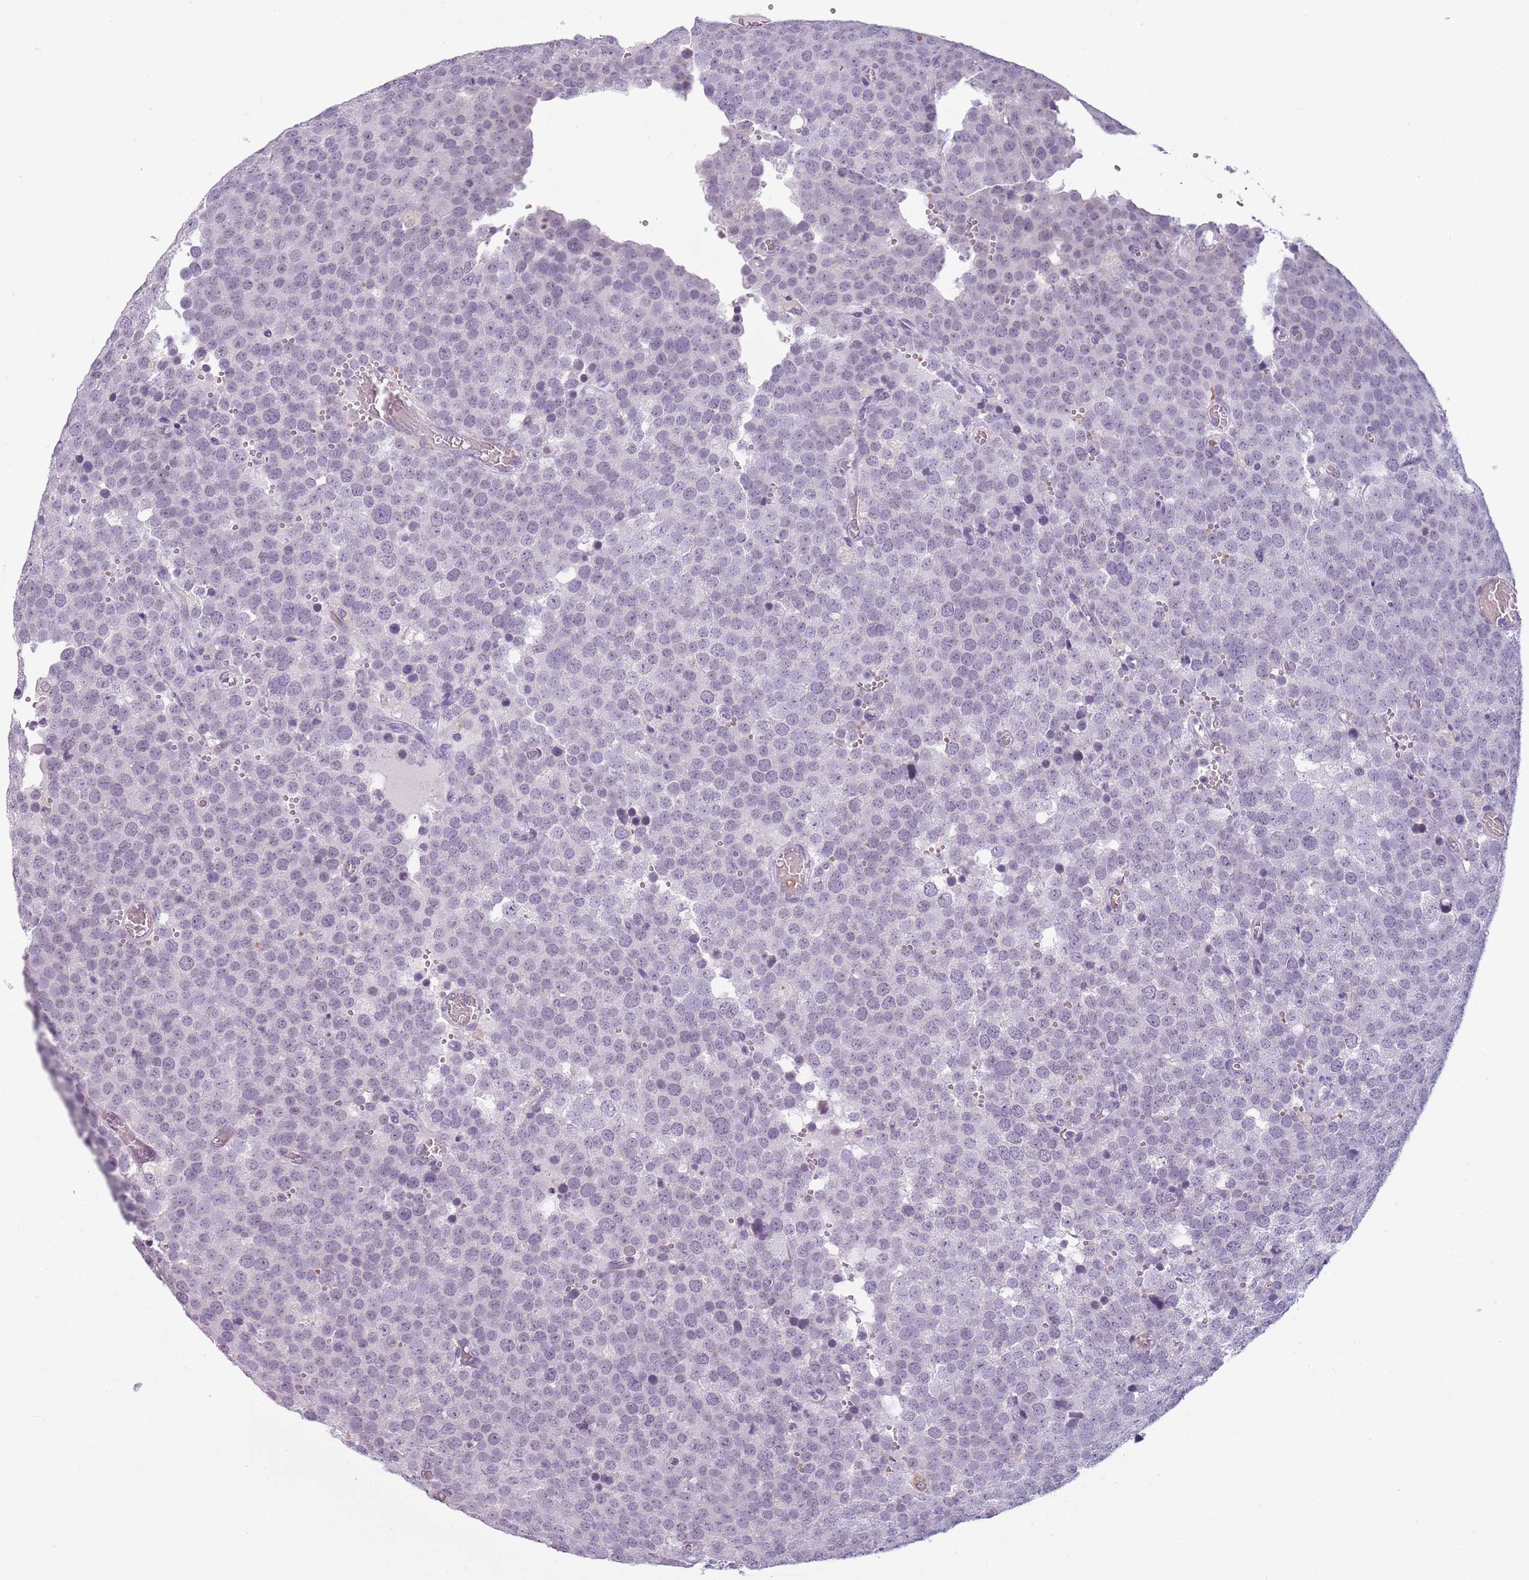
{"staining": {"intensity": "negative", "quantity": "none", "location": "none"}, "tissue": "testis cancer", "cell_type": "Tumor cells", "image_type": "cancer", "snomed": [{"axis": "morphology", "description": "Normal tissue, NOS"}, {"axis": "morphology", "description": "Seminoma, NOS"}, {"axis": "topography", "description": "Testis"}], "caption": "IHC image of testis cancer (seminoma) stained for a protein (brown), which shows no expression in tumor cells.", "gene": "PIEZO1", "patient": {"sex": "male", "age": 71}}